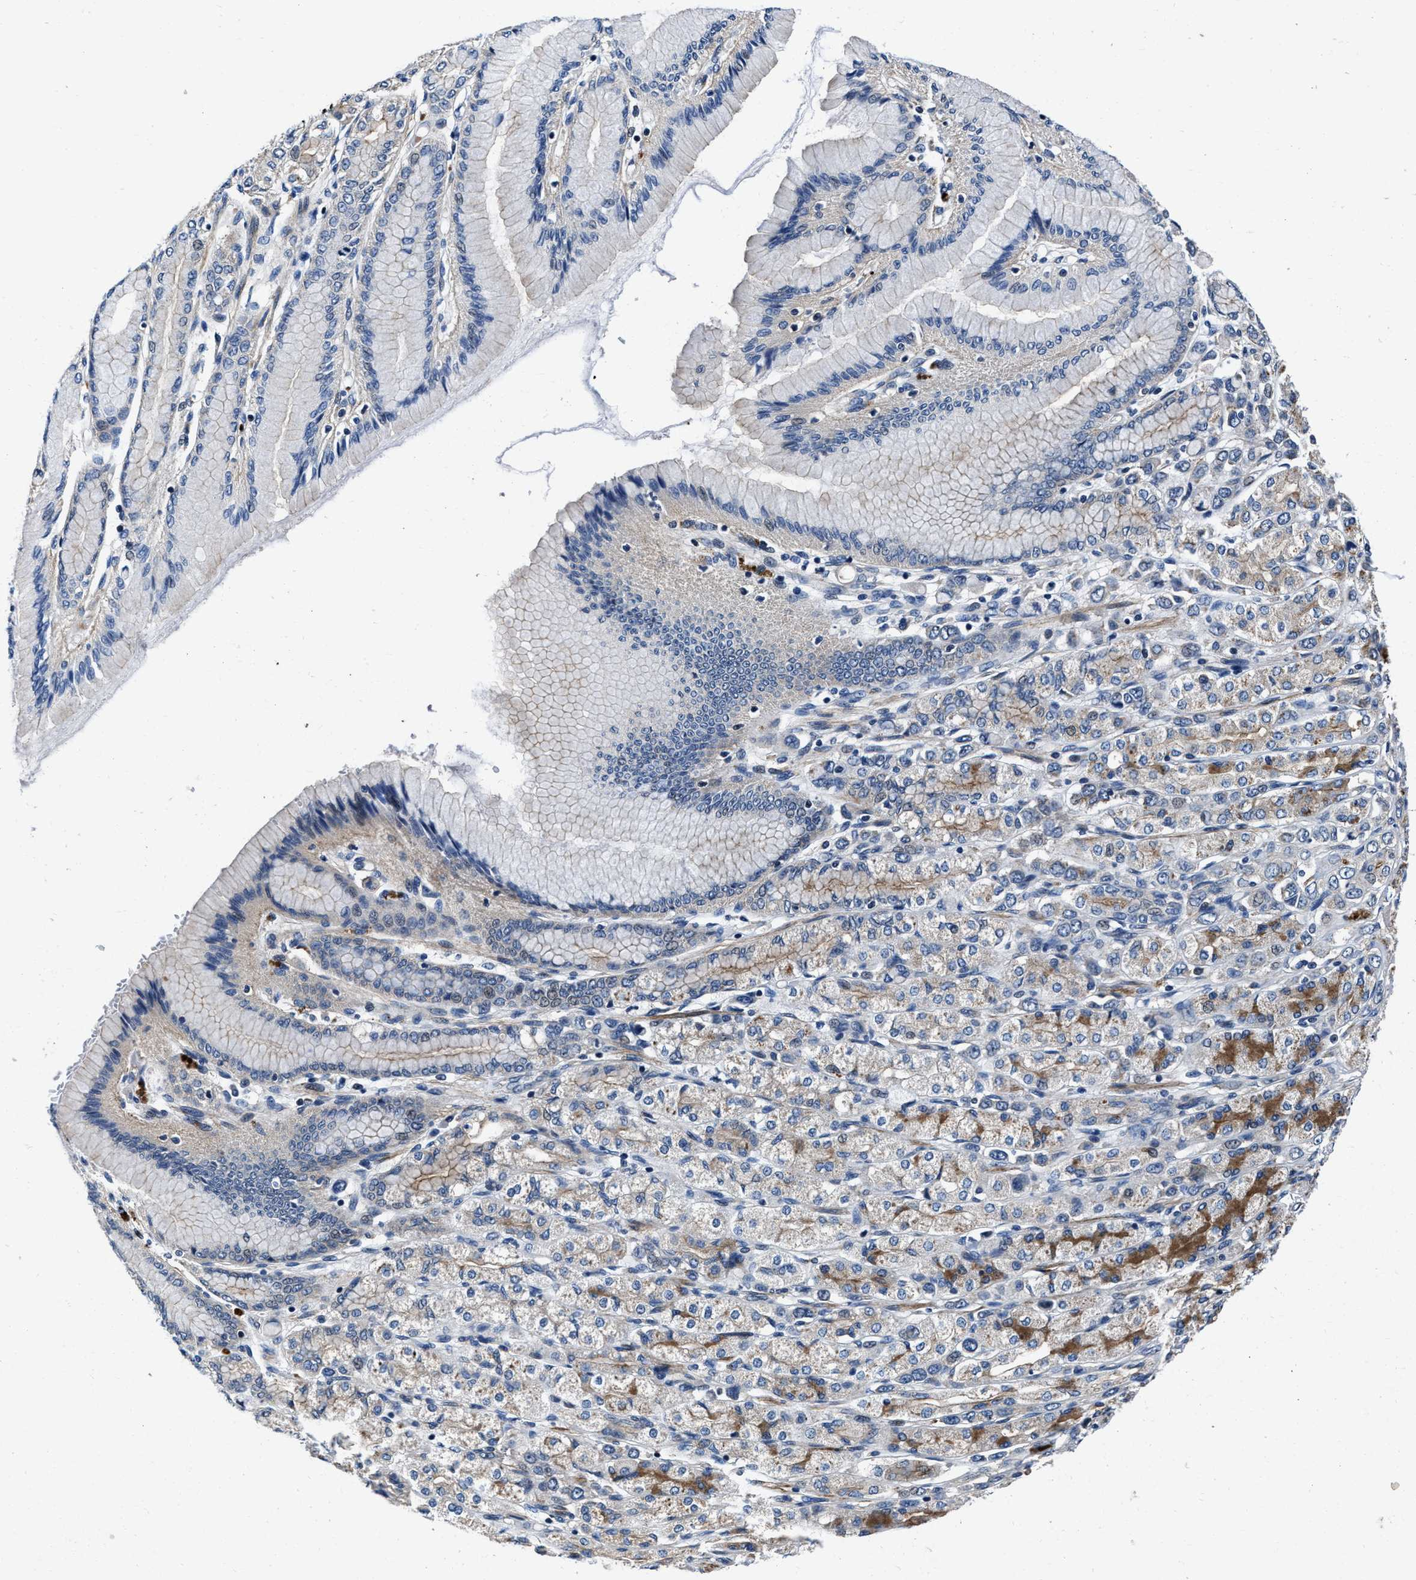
{"staining": {"intensity": "weak", "quantity": "<25%", "location": "cytoplasmic/membranous"}, "tissue": "stomach cancer", "cell_type": "Tumor cells", "image_type": "cancer", "snomed": [{"axis": "morphology", "description": "Adenocarcinoma, NOS"}, {"axis": "topography", "description": "Stomach"}], "caption": "The immunohistochemistry (IHC) image has no significant positivity in tumor cells of stomach cancer (adenocarcinoma) tissue. Brightfield microscopy of IHC stained with DAB (brown) and hematoxylin (blue), captured at high magnification.", "gene": "C2orf66", "patient": {"sex": "female", "age": 65}}